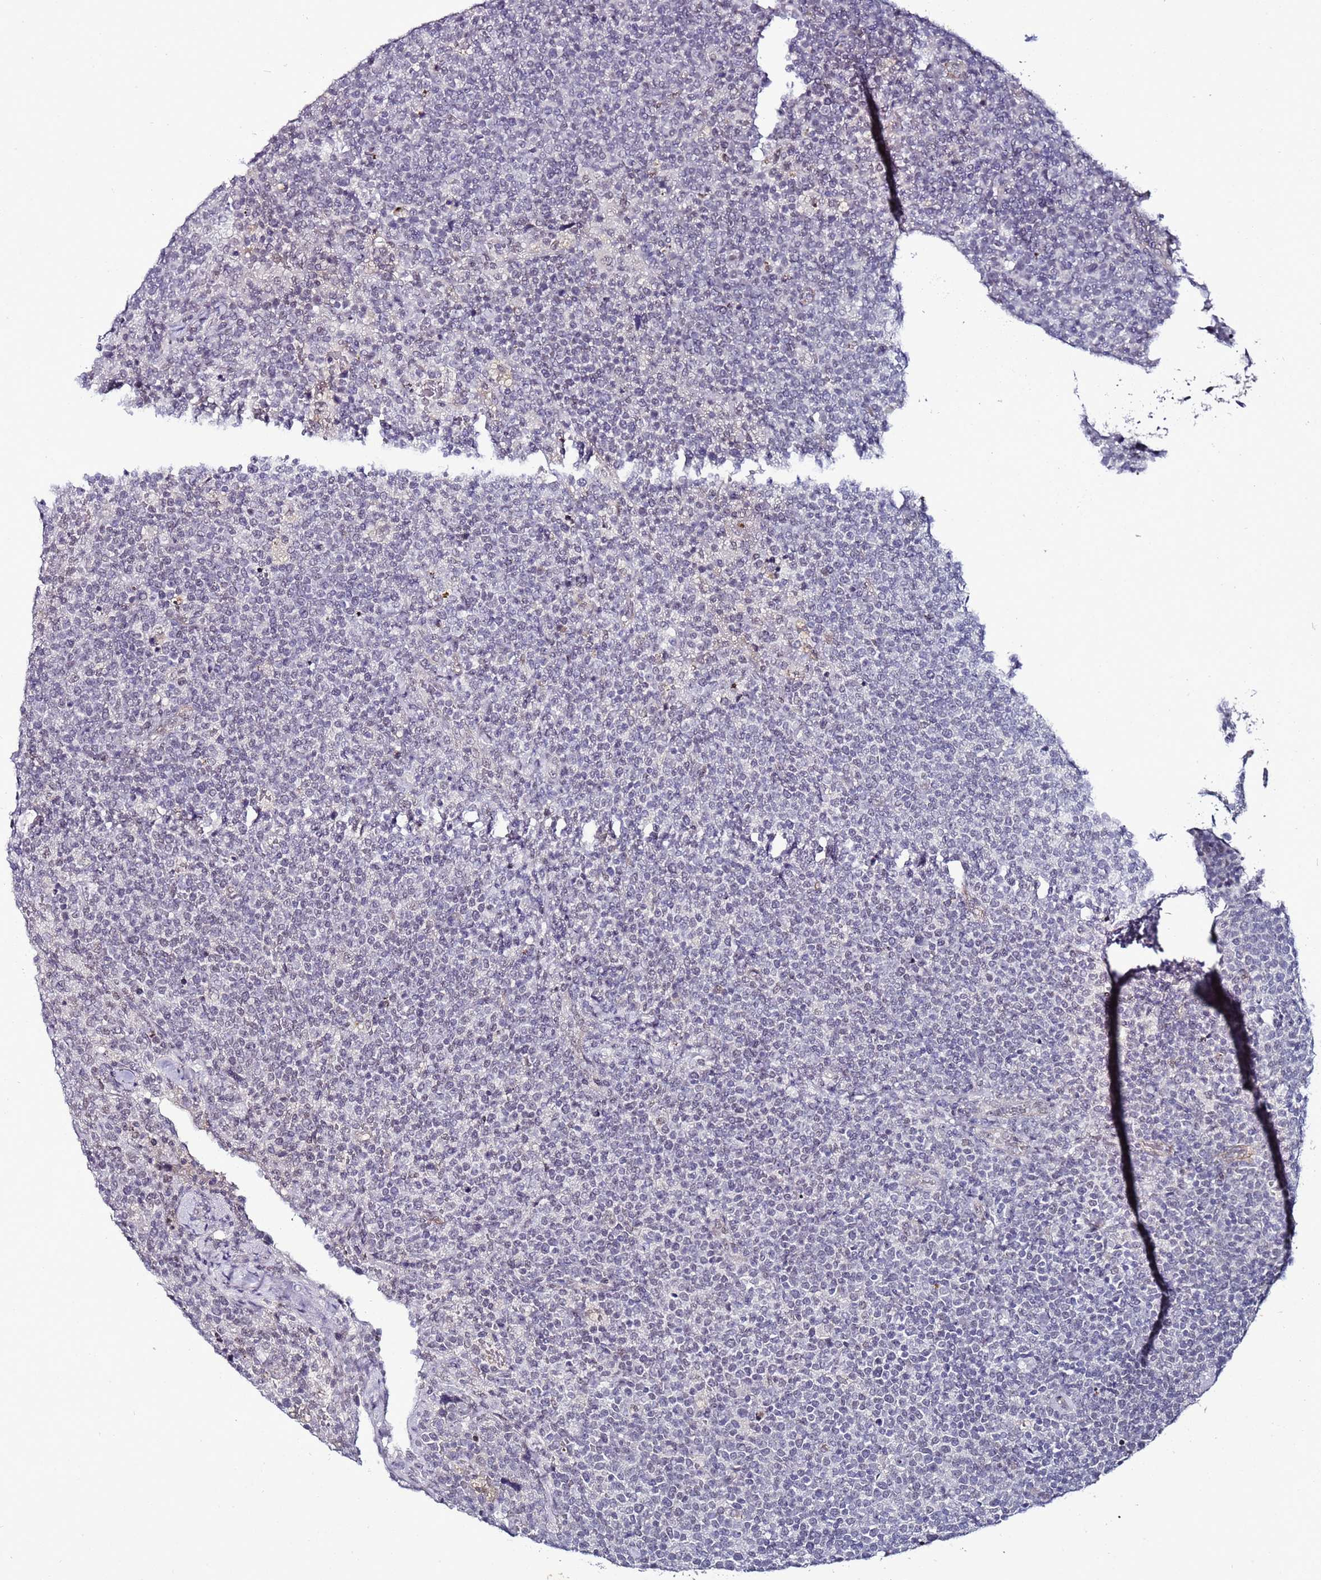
{"staining": {"intensity": "negative", "quantity": "none", "location": "none"}, "tissue": "lymphoma", "cell_type": "Tumor cells", "image_type": "cancer", "snomed": [{"axis": "morphology", "description": "Malignant lymphoma, non-Hodgkin's type, High grade"}, {"axis": "topography", "description": "Lymph node"}], "caption": "Immunohistochemistry (IHC) histopathology image of human lymphoma stained for a protein (brown), which displays no positivity in tumor cells.", "gene": "PSMA7", "patient": {"sex": "male", "age": 61}}